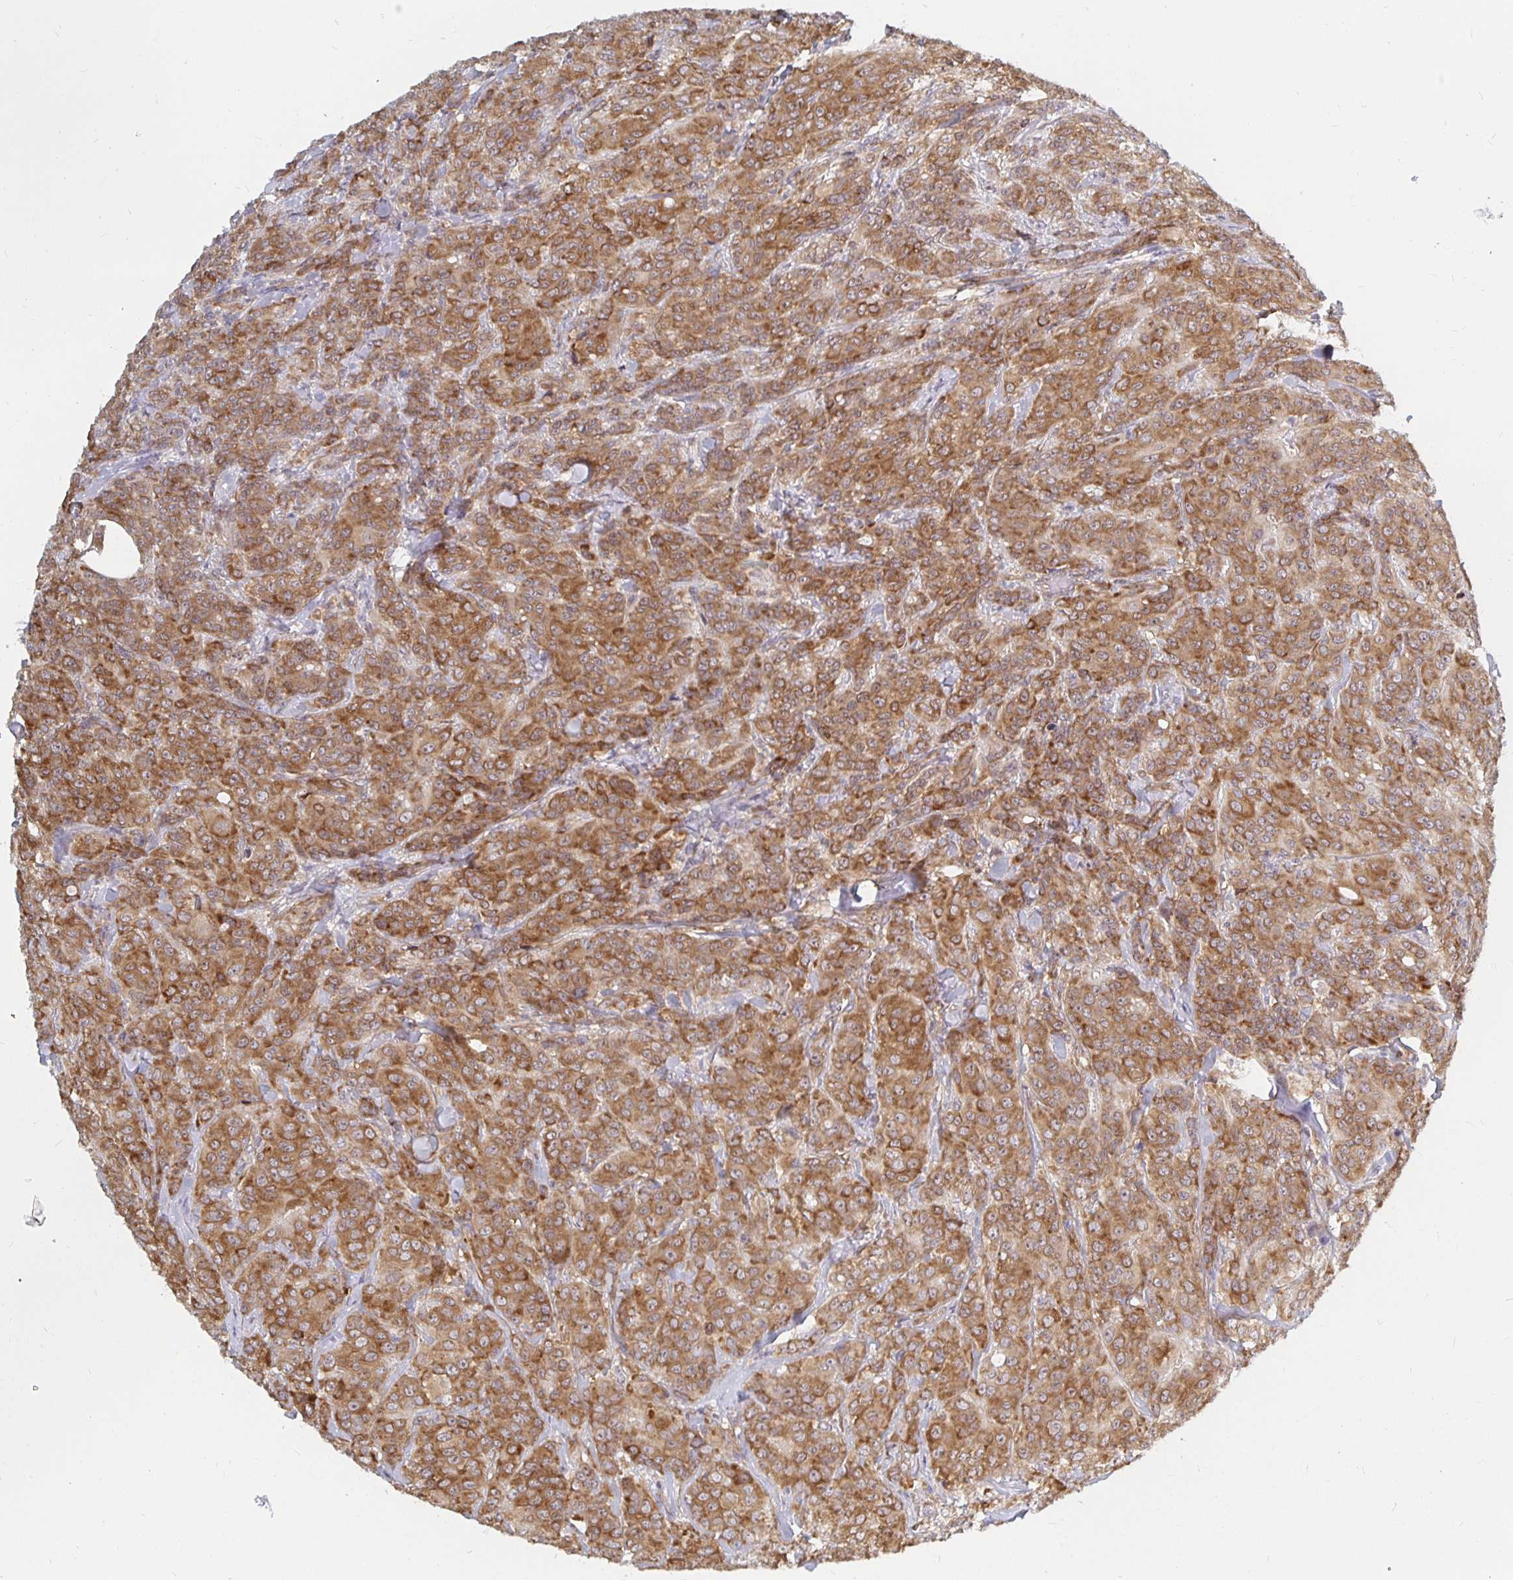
{"staining": {"intensity": "moderate", "quantity": ">75%", "location": "cytoplasmic/membranous"}, "tissue": "breast cancer", "cell_type": "Tumor cells", "image_type": "cancer", "snomed": [{"axis": "morphology", "description": "Normal tissue, NOS"}, {"axis": "morphology", "description": "Duct carcinoma"}, {"axis": "topography", "description": "Breast"}], "caption": "A brown stain highlights moderate cytoplasmic/membranous positivity of a protein in human breast cancer (invasive ductal carcinoma) tumor cells.", "gene": "PDAP1", "patient": {"sex": "female", "age": 43}}